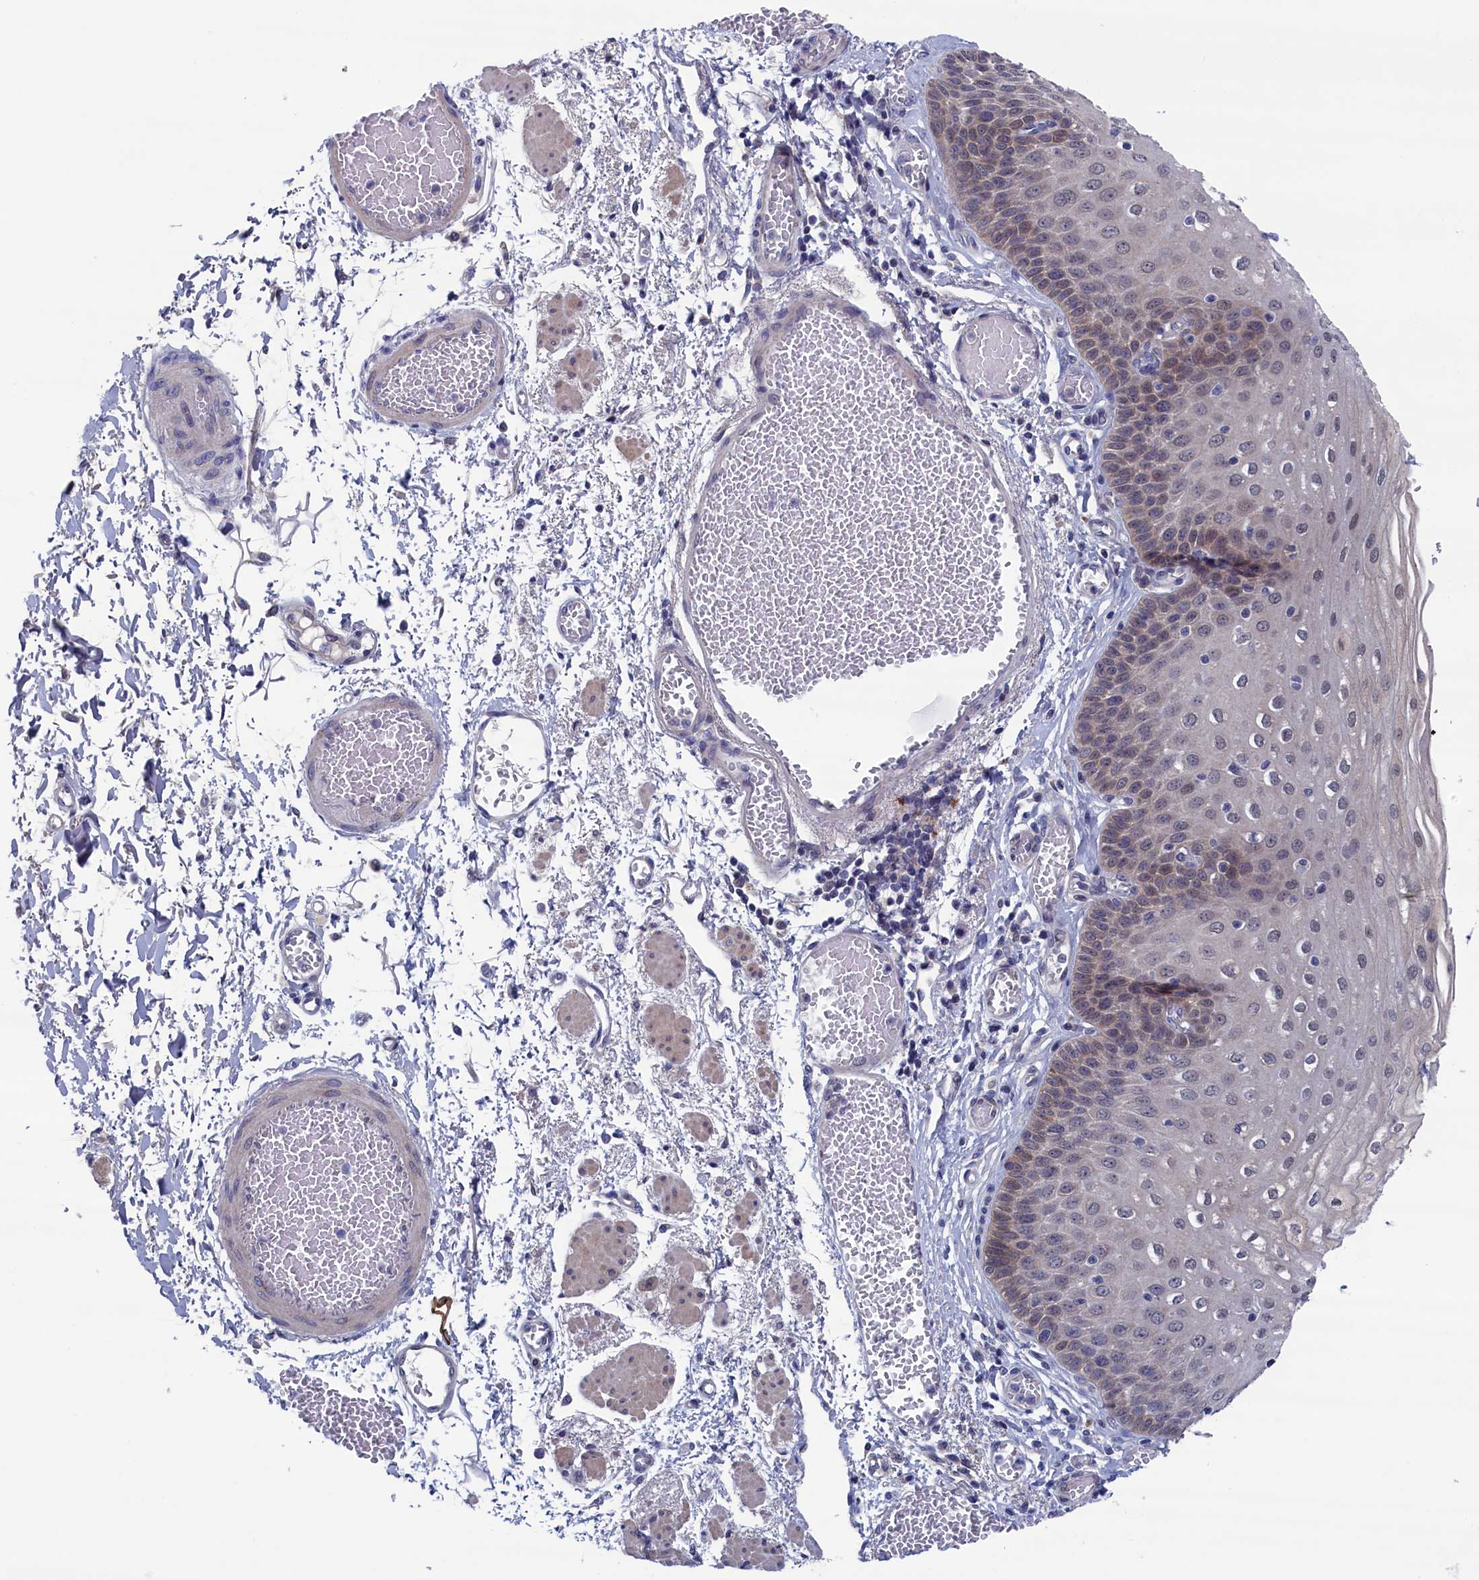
{"staining": {"intensity": "strong", "quantity": "25%-75%", "location": "cytoplasmic/membranous,nuclear"}, "tissue": "esophagus", "cell_type": "Squamous epithelial cells", "image_type": "normal", "snomed": [{"axis": "morphology", "description": "Normal tissue, NOS"}, {"axis": "topography", "description": "Esophagus"}], "caption": "Squamous epithelial cells demonstrate high levels of strong cytoplasmic/membranous,nuclear staining in approximately 25%-75% of cells in benign esophagus. (Stains: DAB (3,3'-diaminobenzidine) in brown, nuclei in blue, Microscopy: brightfield microscopy at high magnification).", "gene": "SPATA13", "patient": {"sex": "male", "age": 81}}